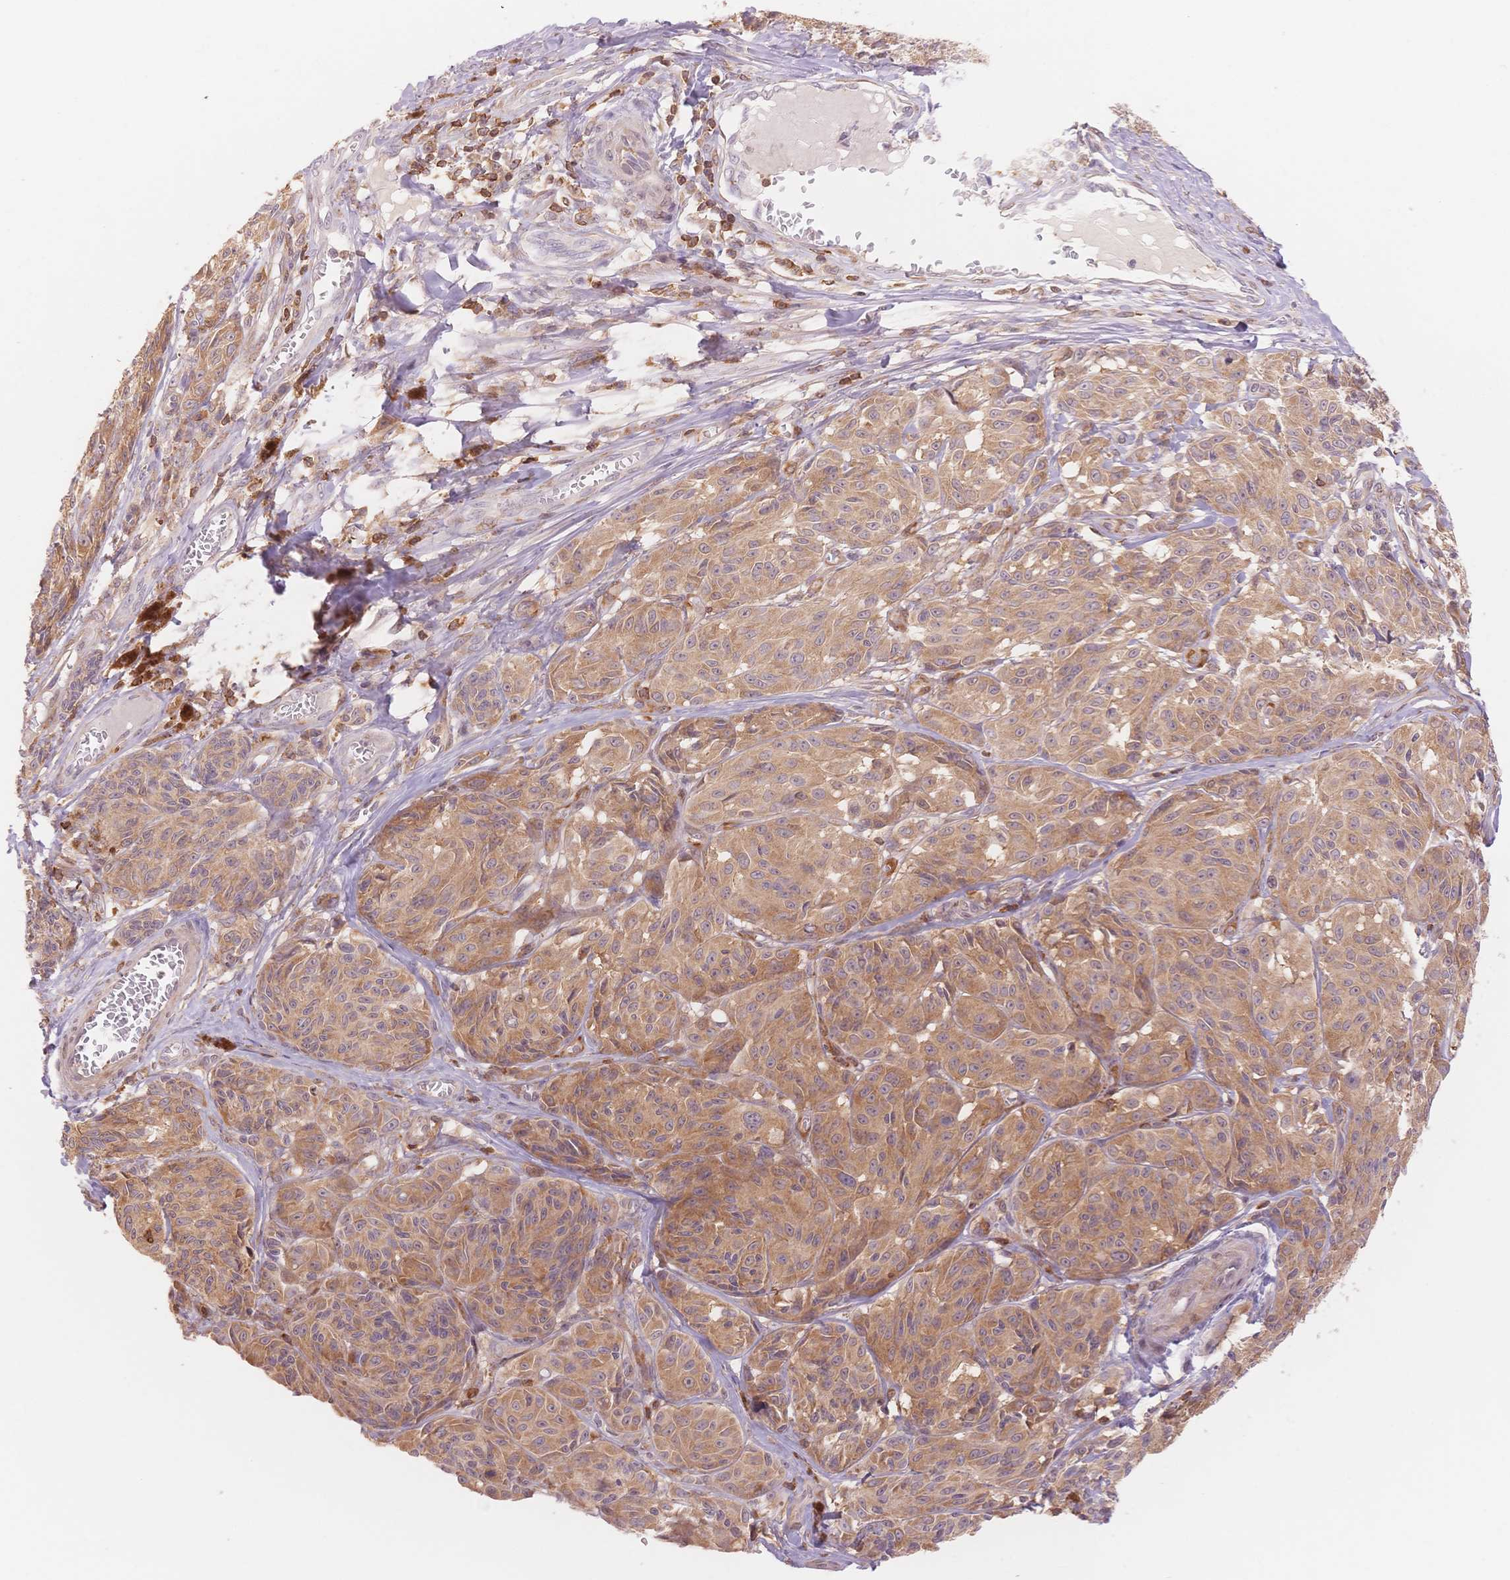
{"staining": {"intensity": "moderate", "quantity": ">75%", "location": "cytoplasmic/membranous"}, "tissue": "melanoma", "cell_type": "Tumor cells", "image_type": "cancer", "snomed": [{"axis": "morphology", "description": "Malignant melanoma, NOS"}, {"axis": "topography", "description": "Skin"}], "caption": "Immunohistochemistry micrograph of neoplastic tissue: melanoma stained using immunohistochemistry (IHC) displays medium levels of moderate protein expression localized specifically in the cytoplasmic/membranous of tumor cells, appearing as a cytoplasmic/membranous brown color.", "gene": "STK39", "patient": {"sex": "male", "age": 91}}